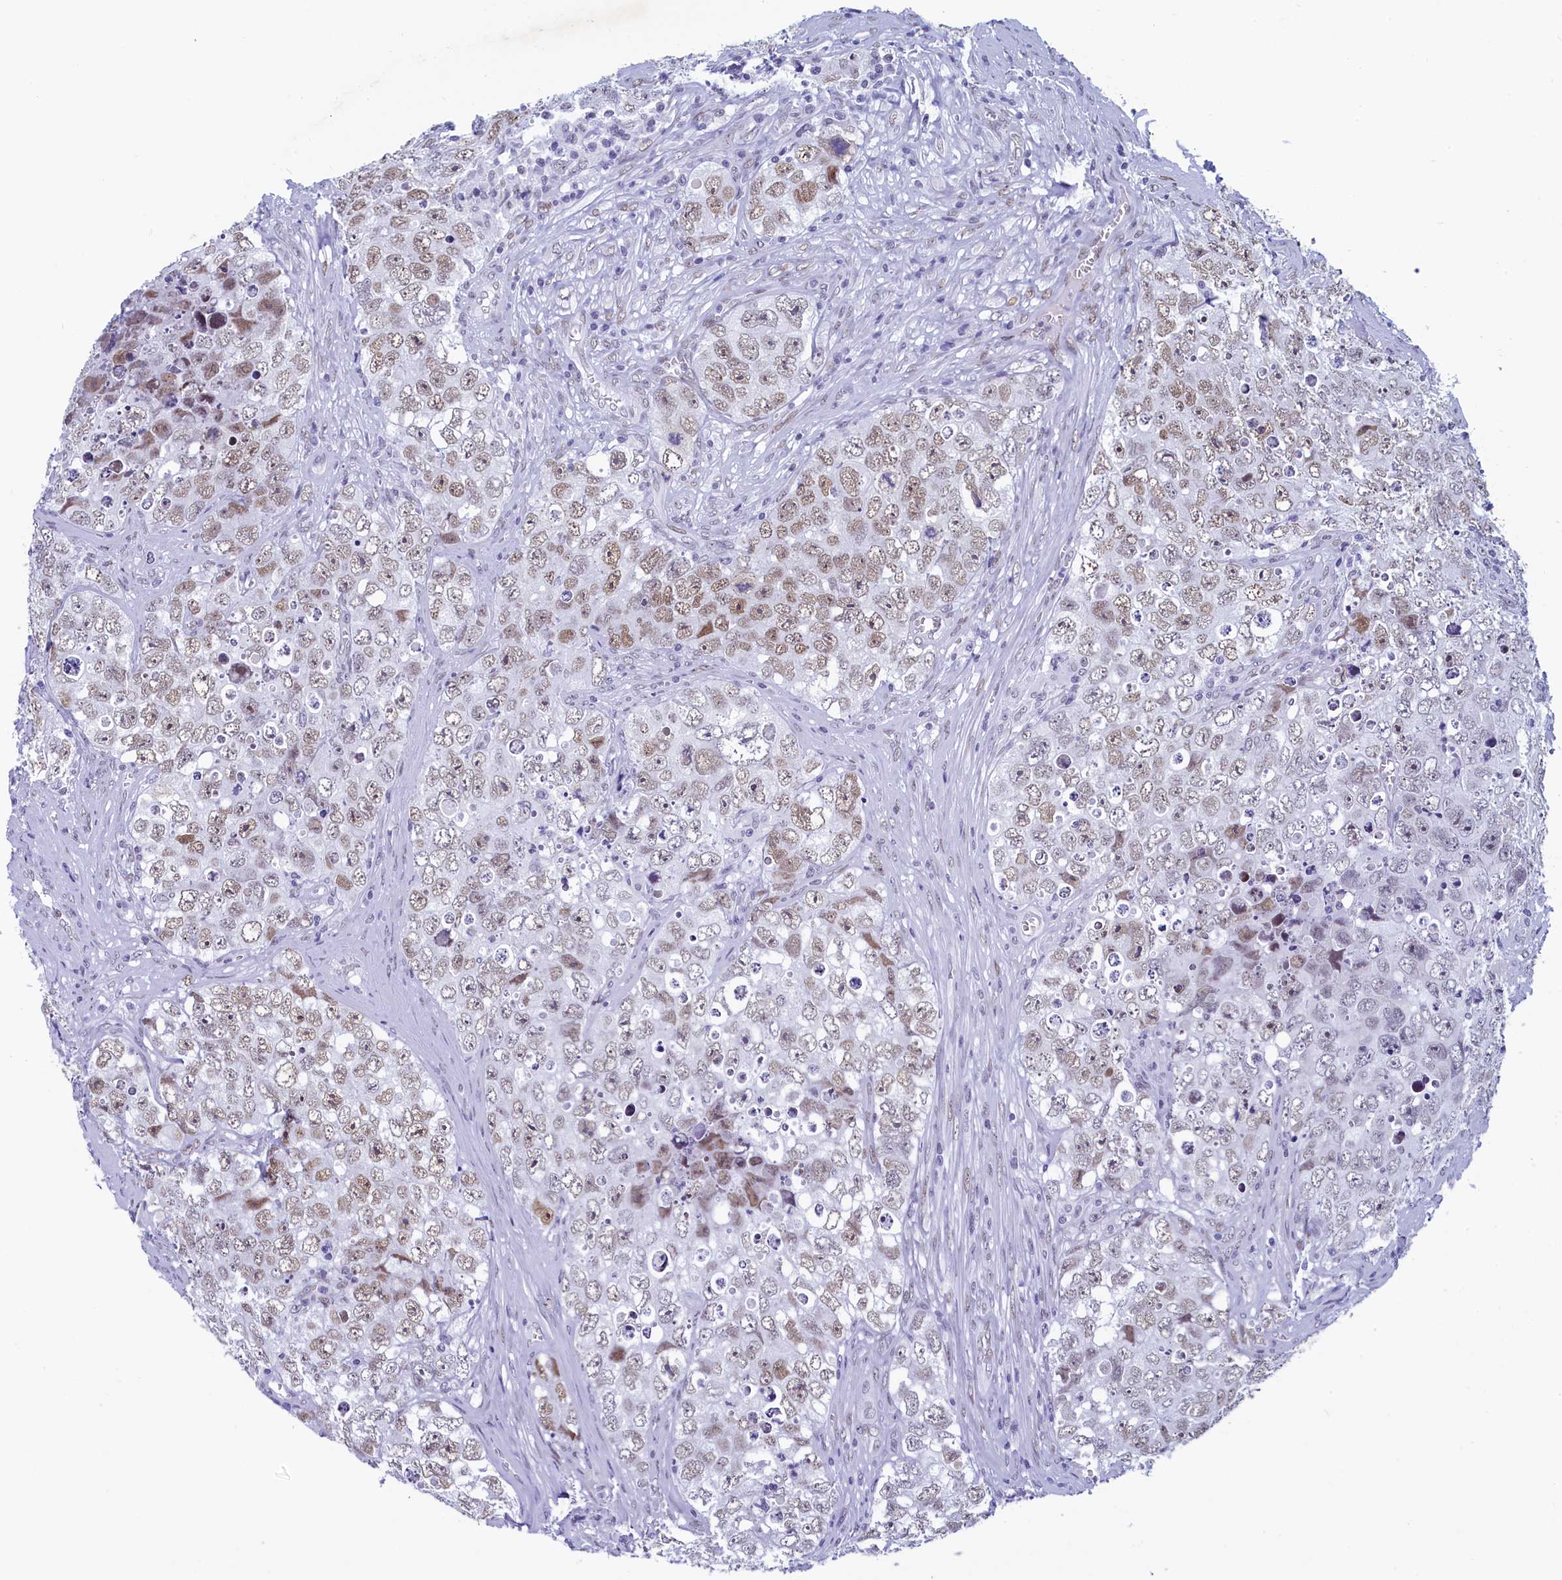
{"staining": {"intensity": "weak", "quantity": "25%-75%", "location": "nuclear"}, "tissue": "testis cancer", "cell_type": "Tumor cells", "image_type": "cancer", "snomed": [{"axis": "morphology", "description": "Seminoma, NOS"}, {"axis": "morphology", "description": "Carcinoma, Embryonal, NOS"}, {"axis": "topography", "description": "Testis"}], "caption": "DAB immunohistochemical staining of human testis cancer demonstrates weak nuclear protein expression in approximately 25%-75% of tumor cells. (Stains: DAB in brown, nuclei in blue, Microscopy: brightfield microscopy at high magnification).", "gene": "SUGP2", "patient": {"sex": "male", "age": 43}}